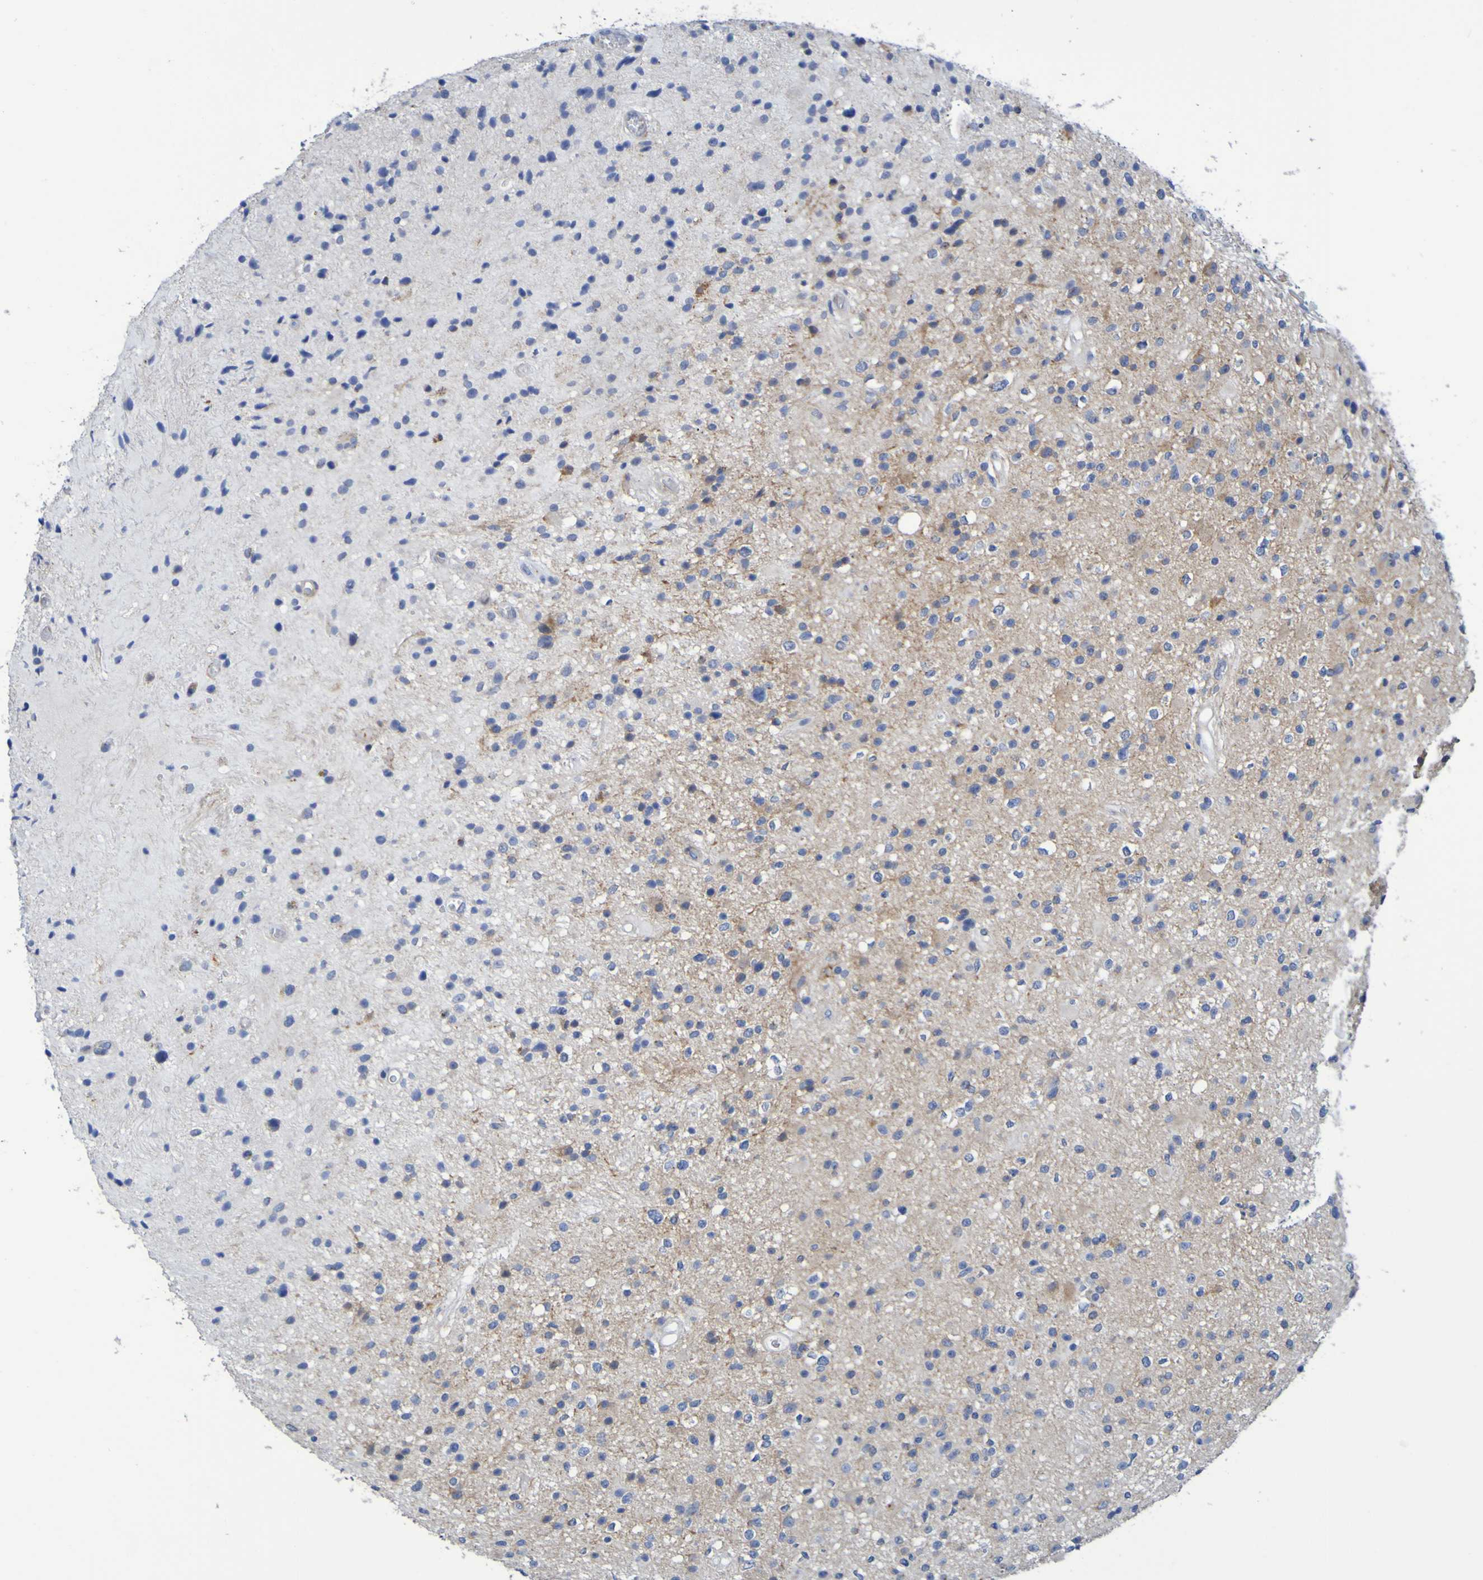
{"staining": {"intensity": "moderate", "quantity": "<25%", "location": "cytoplasmic/membranous"}, "tissue": "glioma", "cell_type": "Tumor cells", "image_type": "cancer", "snomed": [{"axis": "morphology", "description": "Glioma, malignant, High grade"}, {"axis": "topography", "description": "Brain"}], "caption": "This is a micrograph of immunohistochemistry (IHC) staining of glioma, which shows moderate staining in the cytoplasmic/membranous of tumor cells.", "gene": "C11orf24", "patient": {"sex": "male", "age": 33}}